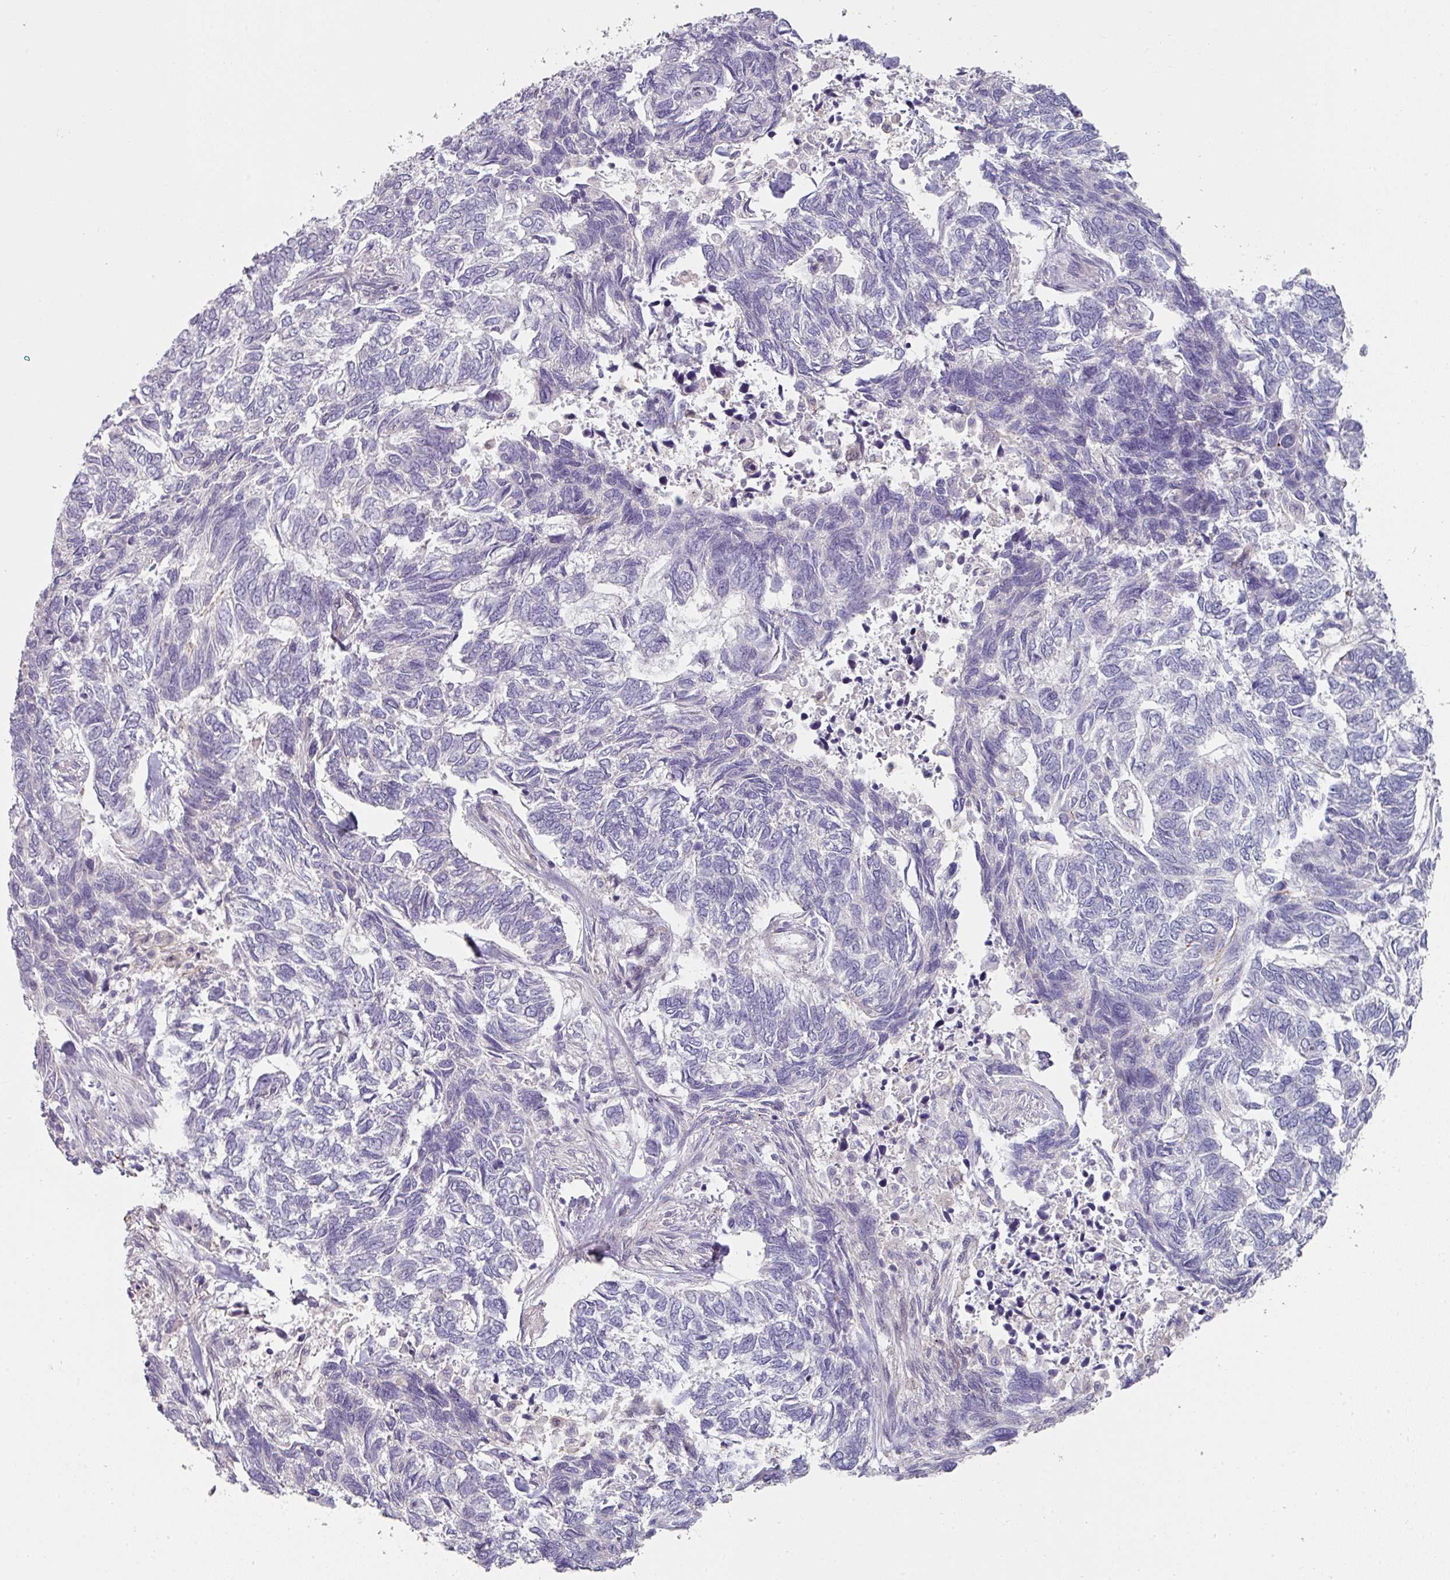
{"staining": {"intensity": "negative", "quantity": "none", "location": "none"}, "tissue": "skin cancer", "cell_type": "Tumor cells", "image_type": "cancer", "snomed": [{"axis": "morphology", "description": "Basal cell carcinoma"}, {"axis": "topography", "description": "Skin"}], "caption": "Immunohistochemistry micrograph of neoplastic tissue: basal cell carcinoma (skin) stained with DAB (3,3'-diaminobenzidine) demonstrates no significant protein expression in tumor cells.", "gene": "WSB2", "patient": {"sex": "female", "age": 65}}